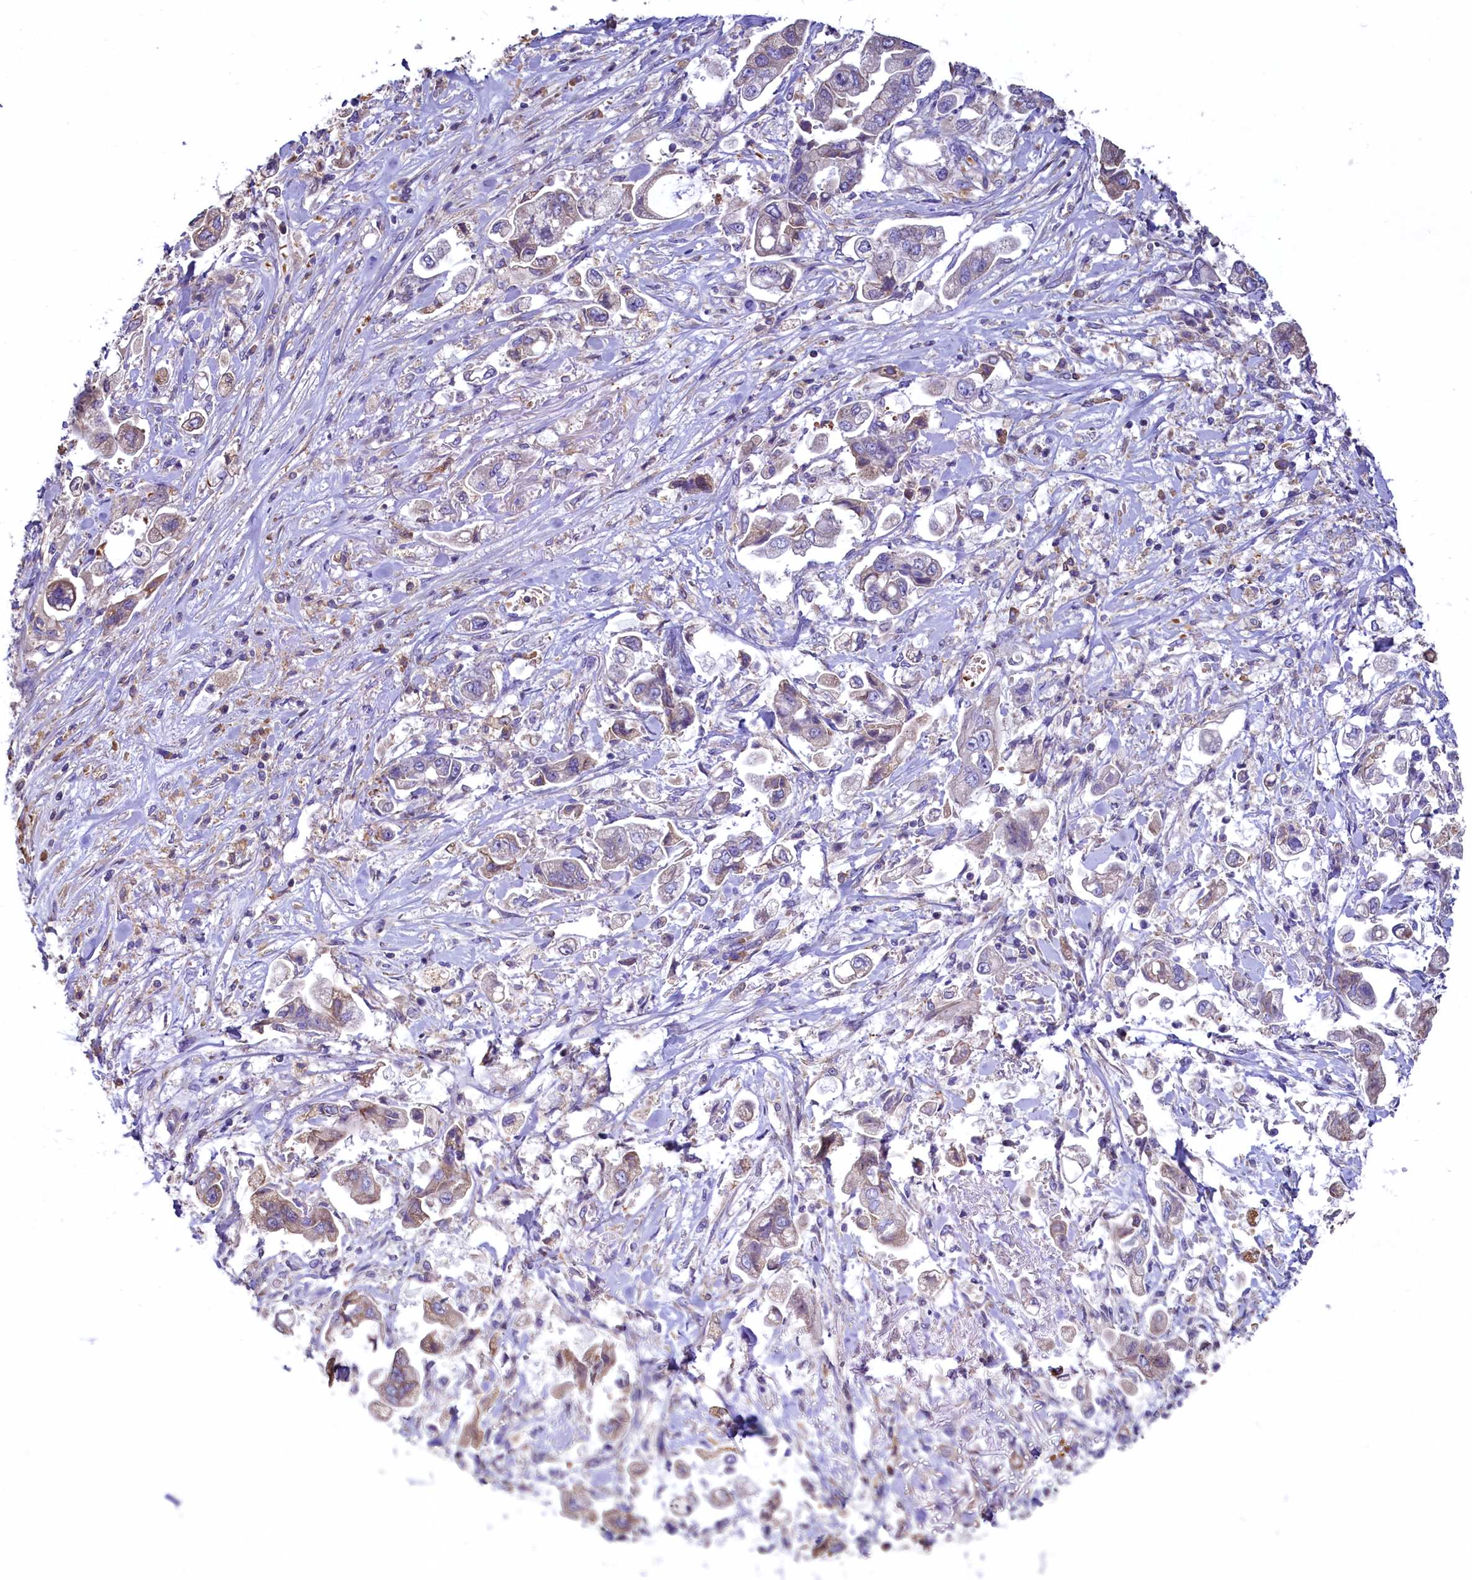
{"staining": {"intensity": "negative", "quantity": "none", "location": "none"}, "tissue": "stomach cancer", "cell_type": "Tumor cells", "image_type": "cancer", "snomed": [{"axis": "morphology", "description": "Adenocarcinoma, NOS"}, {"axis": "topography", "description": "Stomach"}], "caption": "Stomach adenocarcinoma was stained to show a protein in brown. There is no significant positivity in tumor cells.", "gene": "HPS6", "patient": {"sex": "male", "age": 62}}